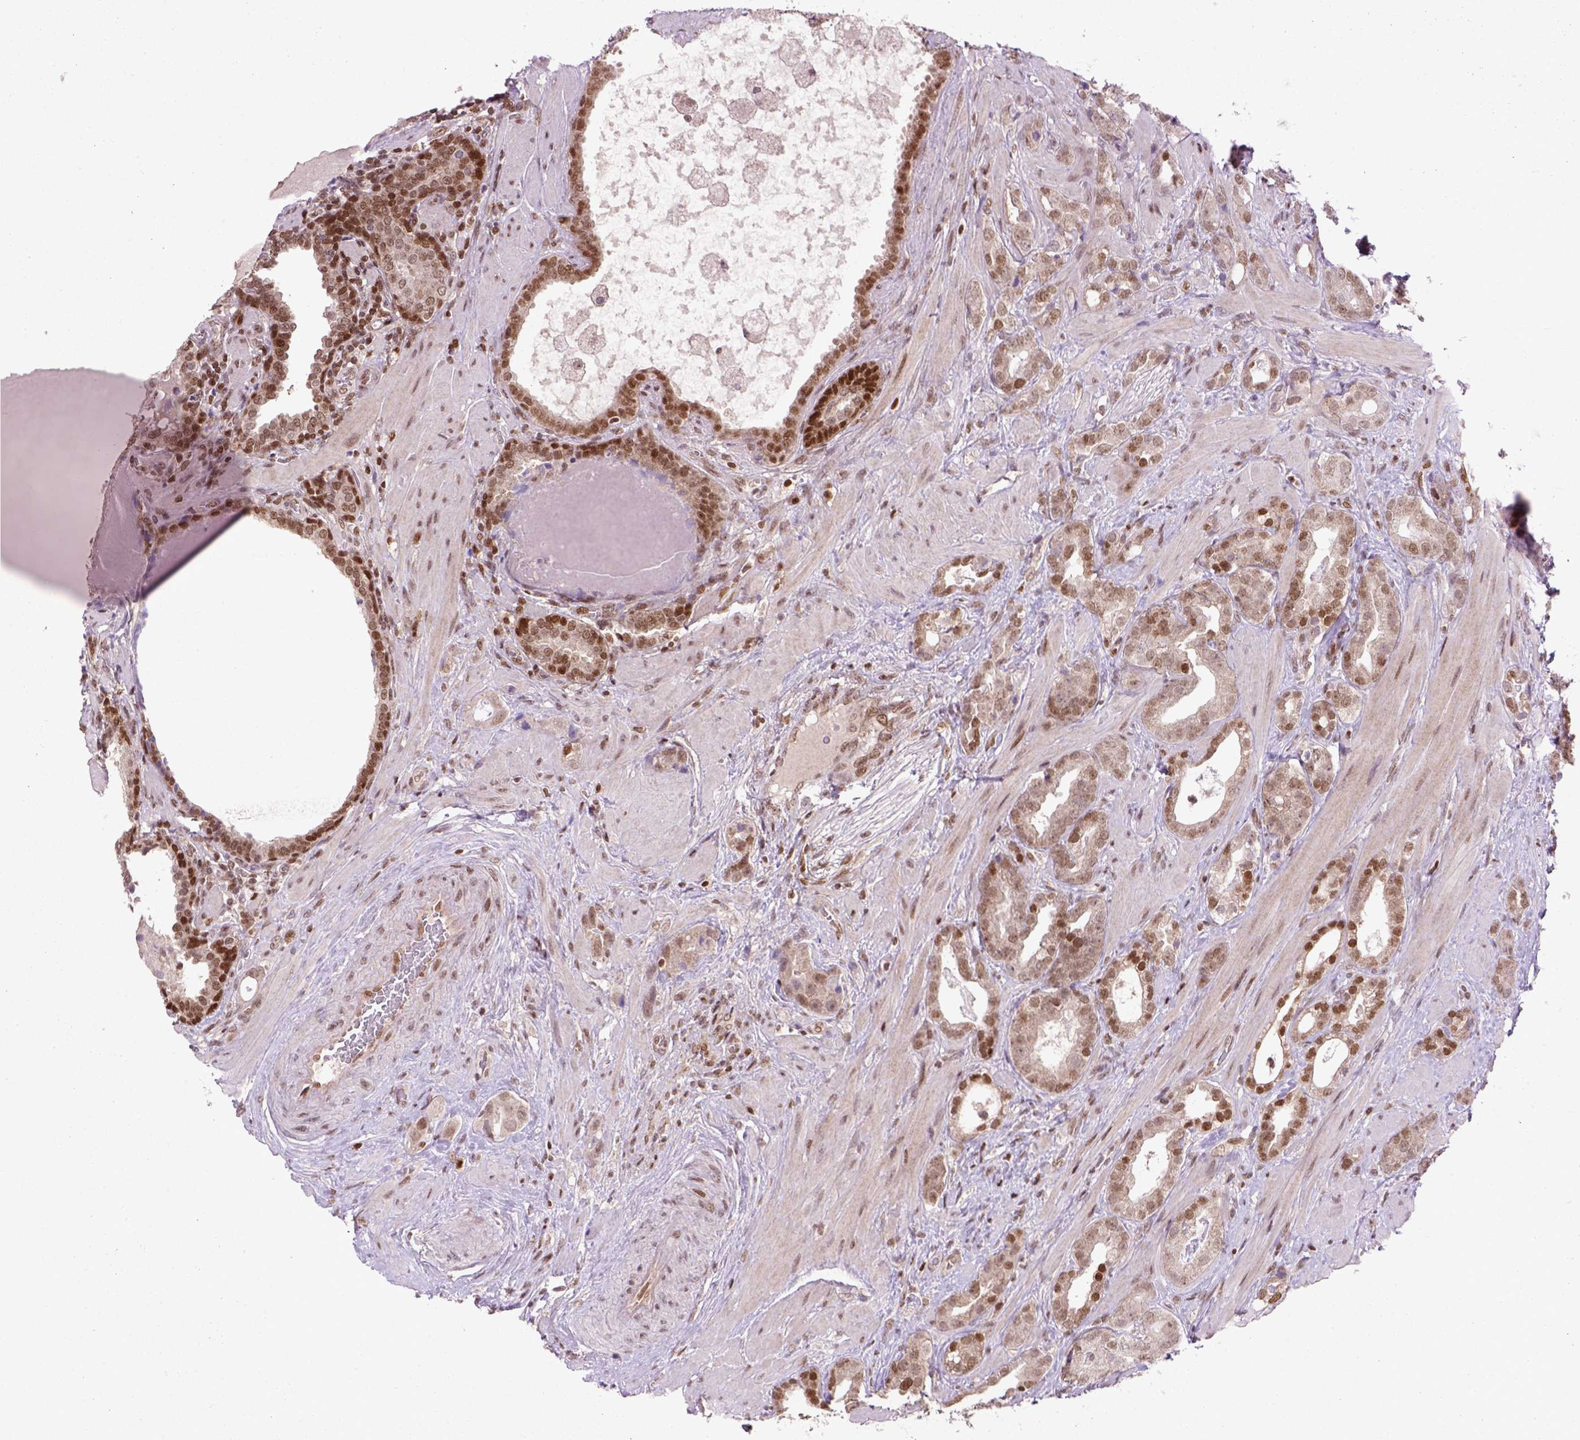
{"staining": {"intensity": "moderate", "quantity": ">75%", "location": "nuclear"}, "tissue": "prostate cancer", "cell_type": "Tumor cells", "image_type": "cancer", "snomed": [{"axis": "morphology", "description": "Adenocarcinoma, NOS"}, {"axis": "topography", "description": "Prostate"}], "caption": "Protein staining by immunohistochemistry (IHC) exhibits moderate nuclear expression in about >75% of tumor cells in adenocarcinoma (prostate). The staining was performed using DAB, with brown indicating positive protein expression. Nuclei are stained blue with hematoxylin.", "gene": "MGMT", "patient": {"sex": "male", "age": 57}}